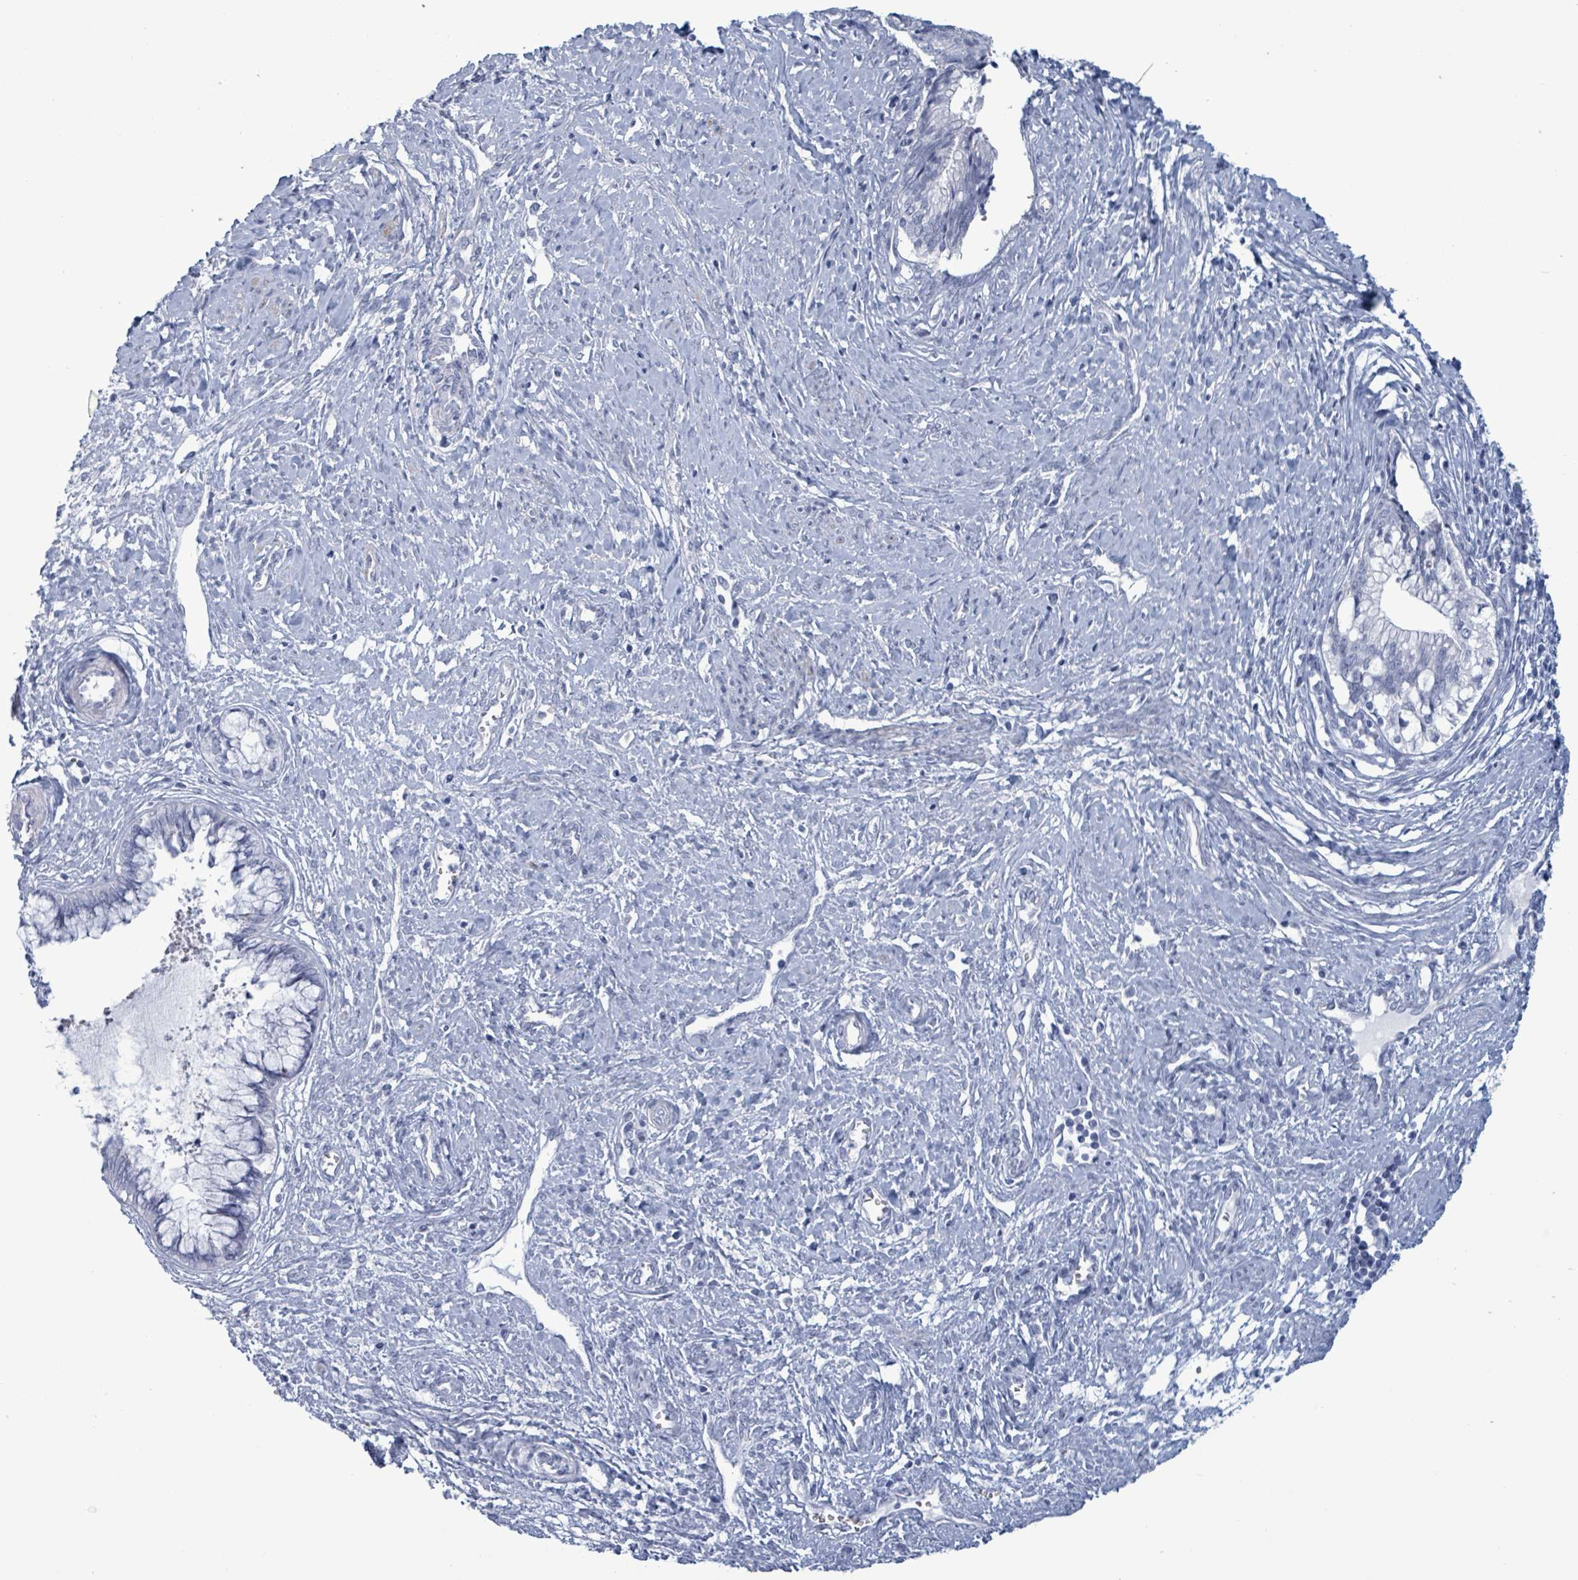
{"staining": {"intensity": "negative", "quantity": "none", "location": "none"}, "tissue": "cervical cancer", "cell_type": "Tumor cells", "image_type": "cancer", "snomed": [{"axis": "morphology", "description": "Adenocarcinoma, NOS"}, {"axis": "topography", "description": "Cervix"}], "caption": "This is an immunohistochemistry image of cervical adenocarcinoma. There is no positivity in tumor cells.", "gene": "ZNF771", "patient": {"sex": "female", "age": 44}}